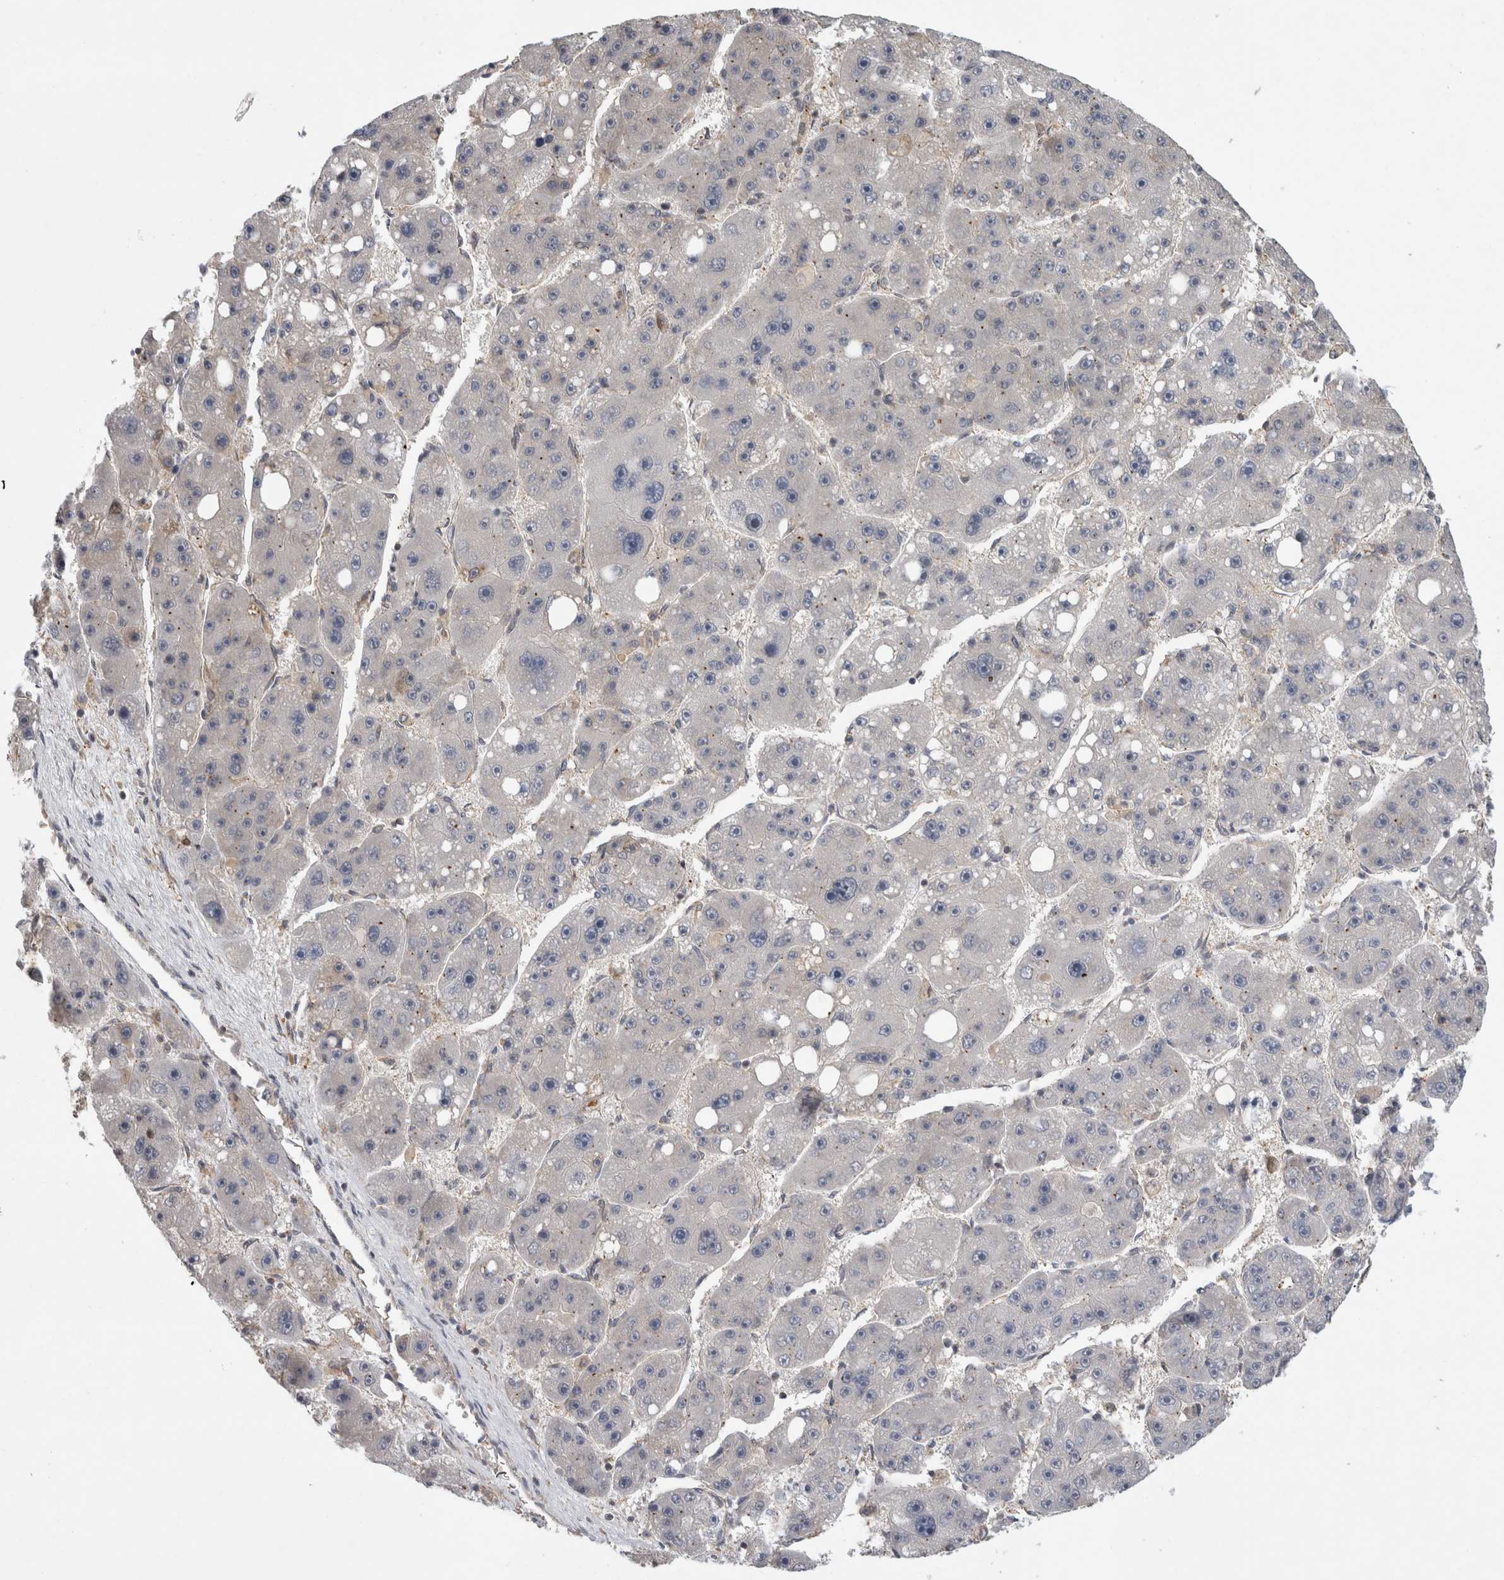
{"staining": {"intensity": "negative", "quantity": "none", "location": "none"}, "tissue": "liver cancer", "cell_type": "Tumor cells", "image_type": "cancer", "snomed": [{"axis": "morphology", "description": "Carcinoma, Hepatocellular, NOS"}, {"axis": "topography", "description": "Liver"}], "caption": "The micrograph displays no staining of tumor cells in liver cancer (hepatocellular carcinoma). The staining was performed using DAB to visualize the protein expression in brown, while the nuclei were stained in blue with hematoxylin (Magnification: 20x).", "gene": "PARP6", "patient": {"sex": "female", "age": 61}}